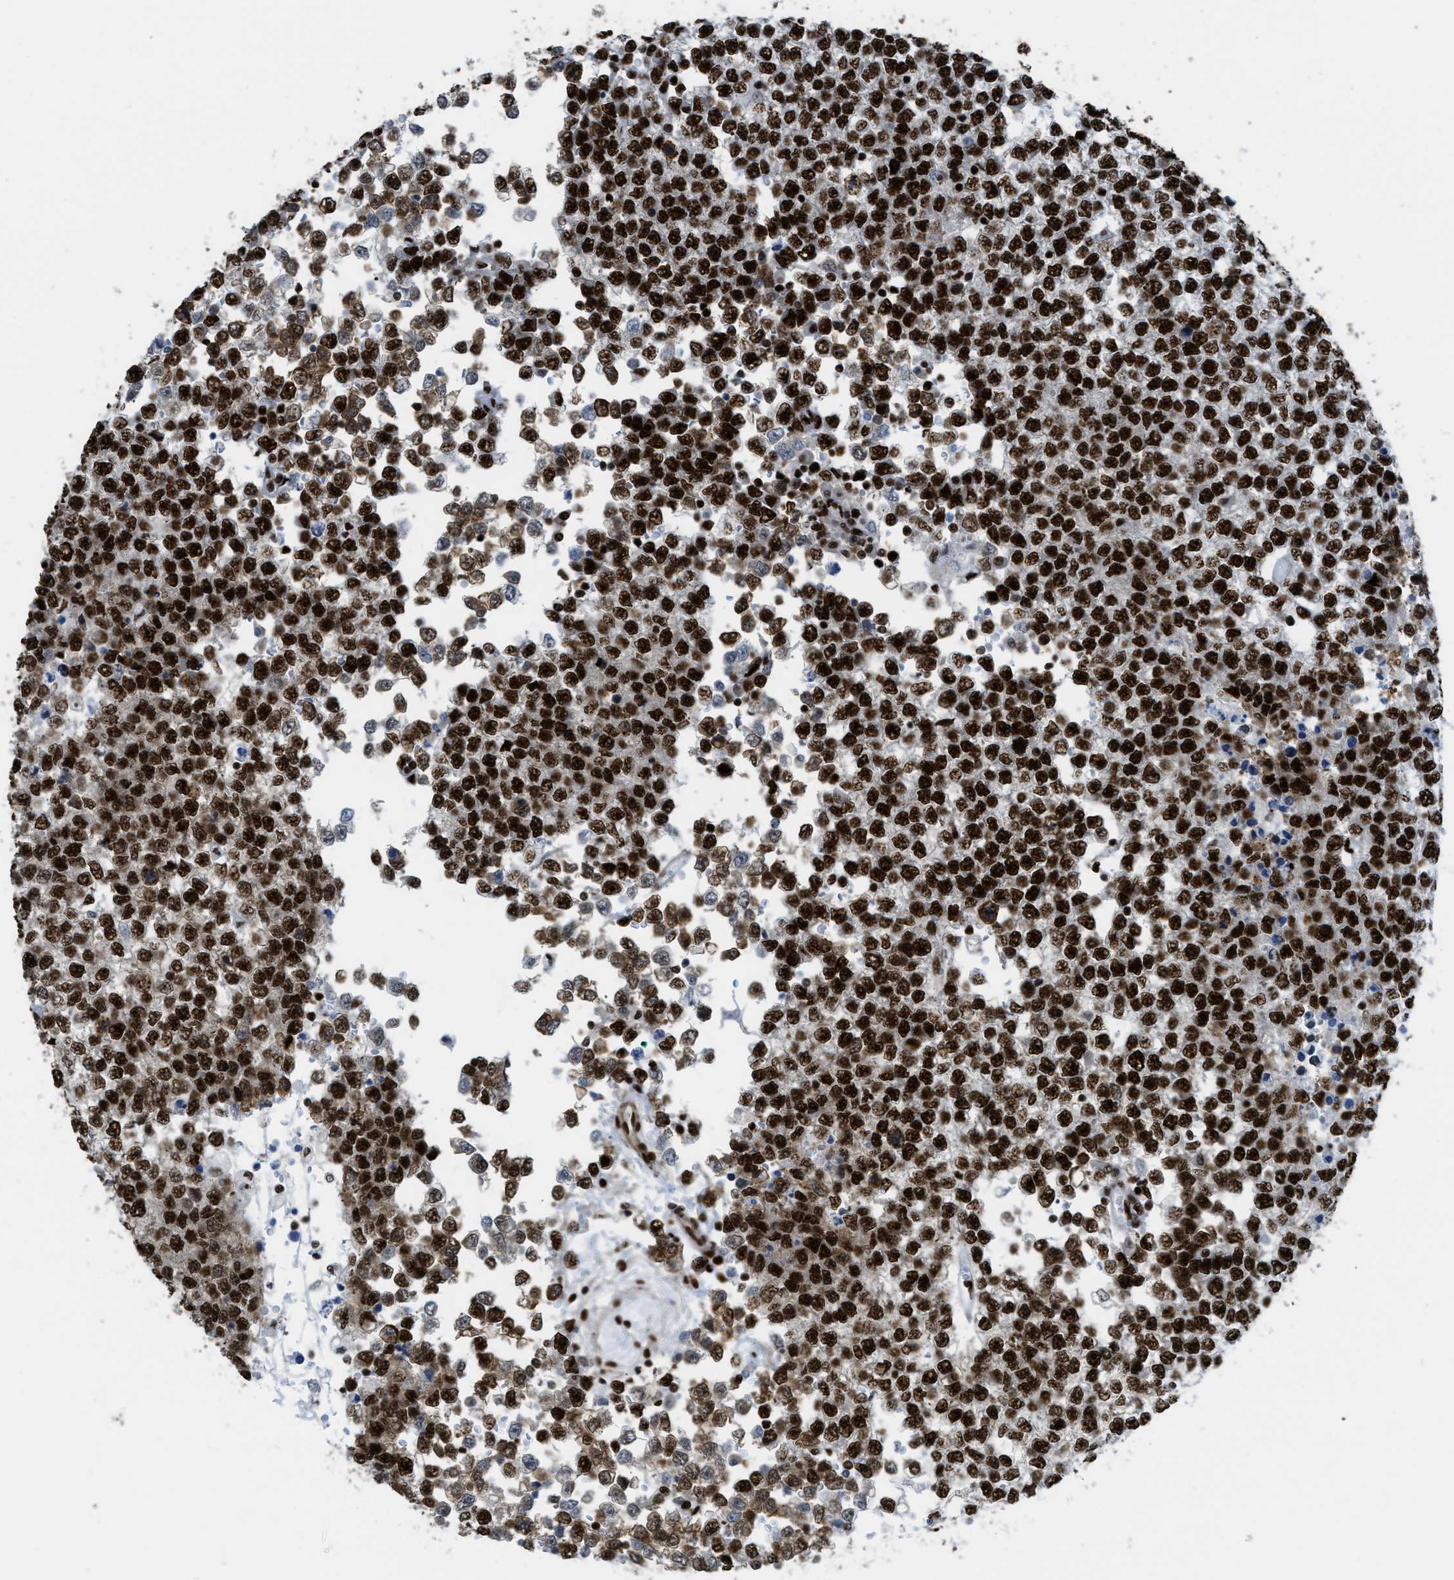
{"staining": {"intensity": "strong", "quantity": ">75%", "location": "nuclear"}, "tissue": "testis cancer", "cell_type": "Tumor cells", "image_type": "cancer", "snomed": [{"axis": "morphology", "description": "Seminoma, NOS"}, {"axis": "topography", "description": "Testis"}], "caption": "About >75% of tumor cells in human testis cancer demonstrate strong nuclear protein expression as visualized by brown immunohistochemical staining.", "gene": "ZNF207", "patient": {"sex": "male", "age": 65}}